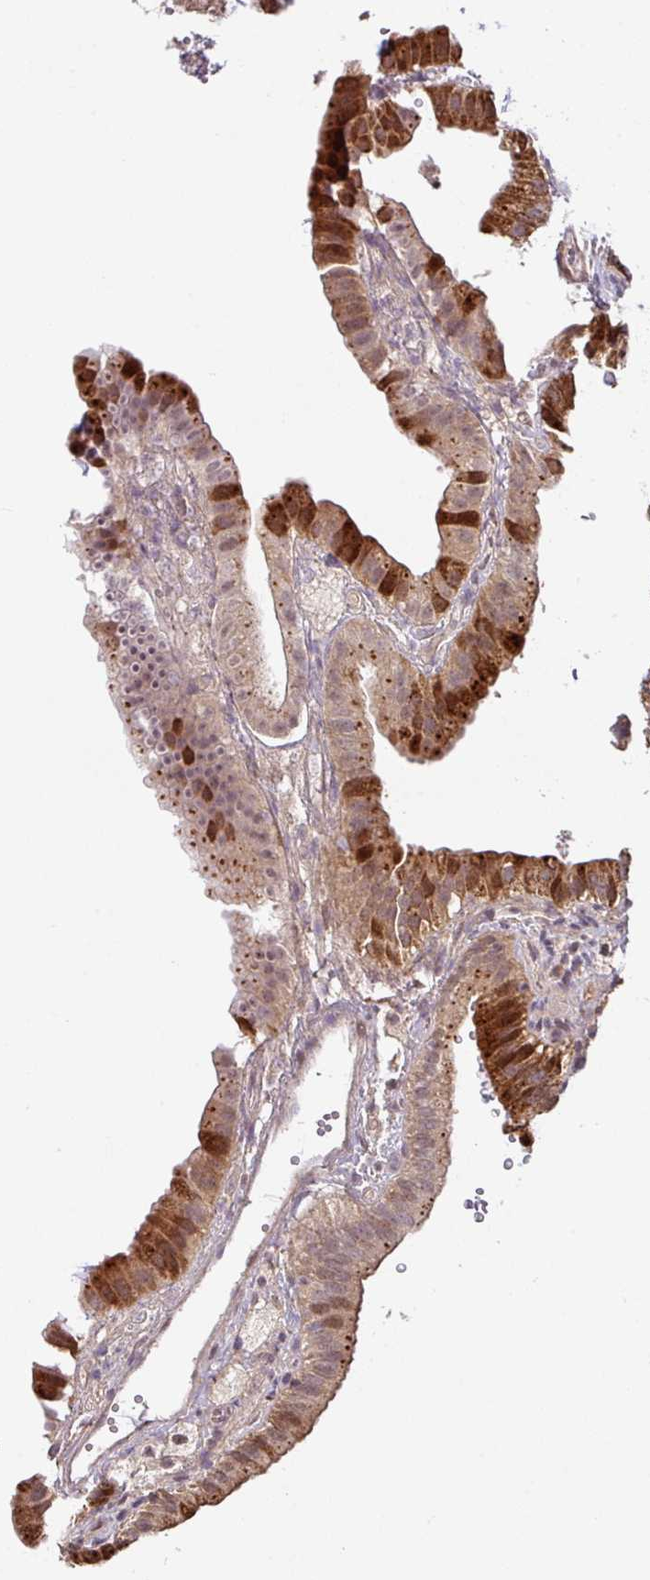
{"staining": {"intensity": "strong", "quantity": ">75%", "location": "cytoplasmic/membranous"}, "tissue": "gallbladder", "cell_type": "Glandular cells", "image_type": "normal", "snomed": [{"axis": "morphology", "description": "Normal tissue, NOS"}, {"axis": "topography", "description": "Gallbladder"}], "caption": "Immunohistochemical staining of unremarkable human gallbladder demonstrates strong cytoplasmic/membranous protein expression in approximately >75% of glandular cells. Nuclei are stained in blue.", "gene": "ENSG00000269547", "patient": {"sex": "female", "age": 61}}